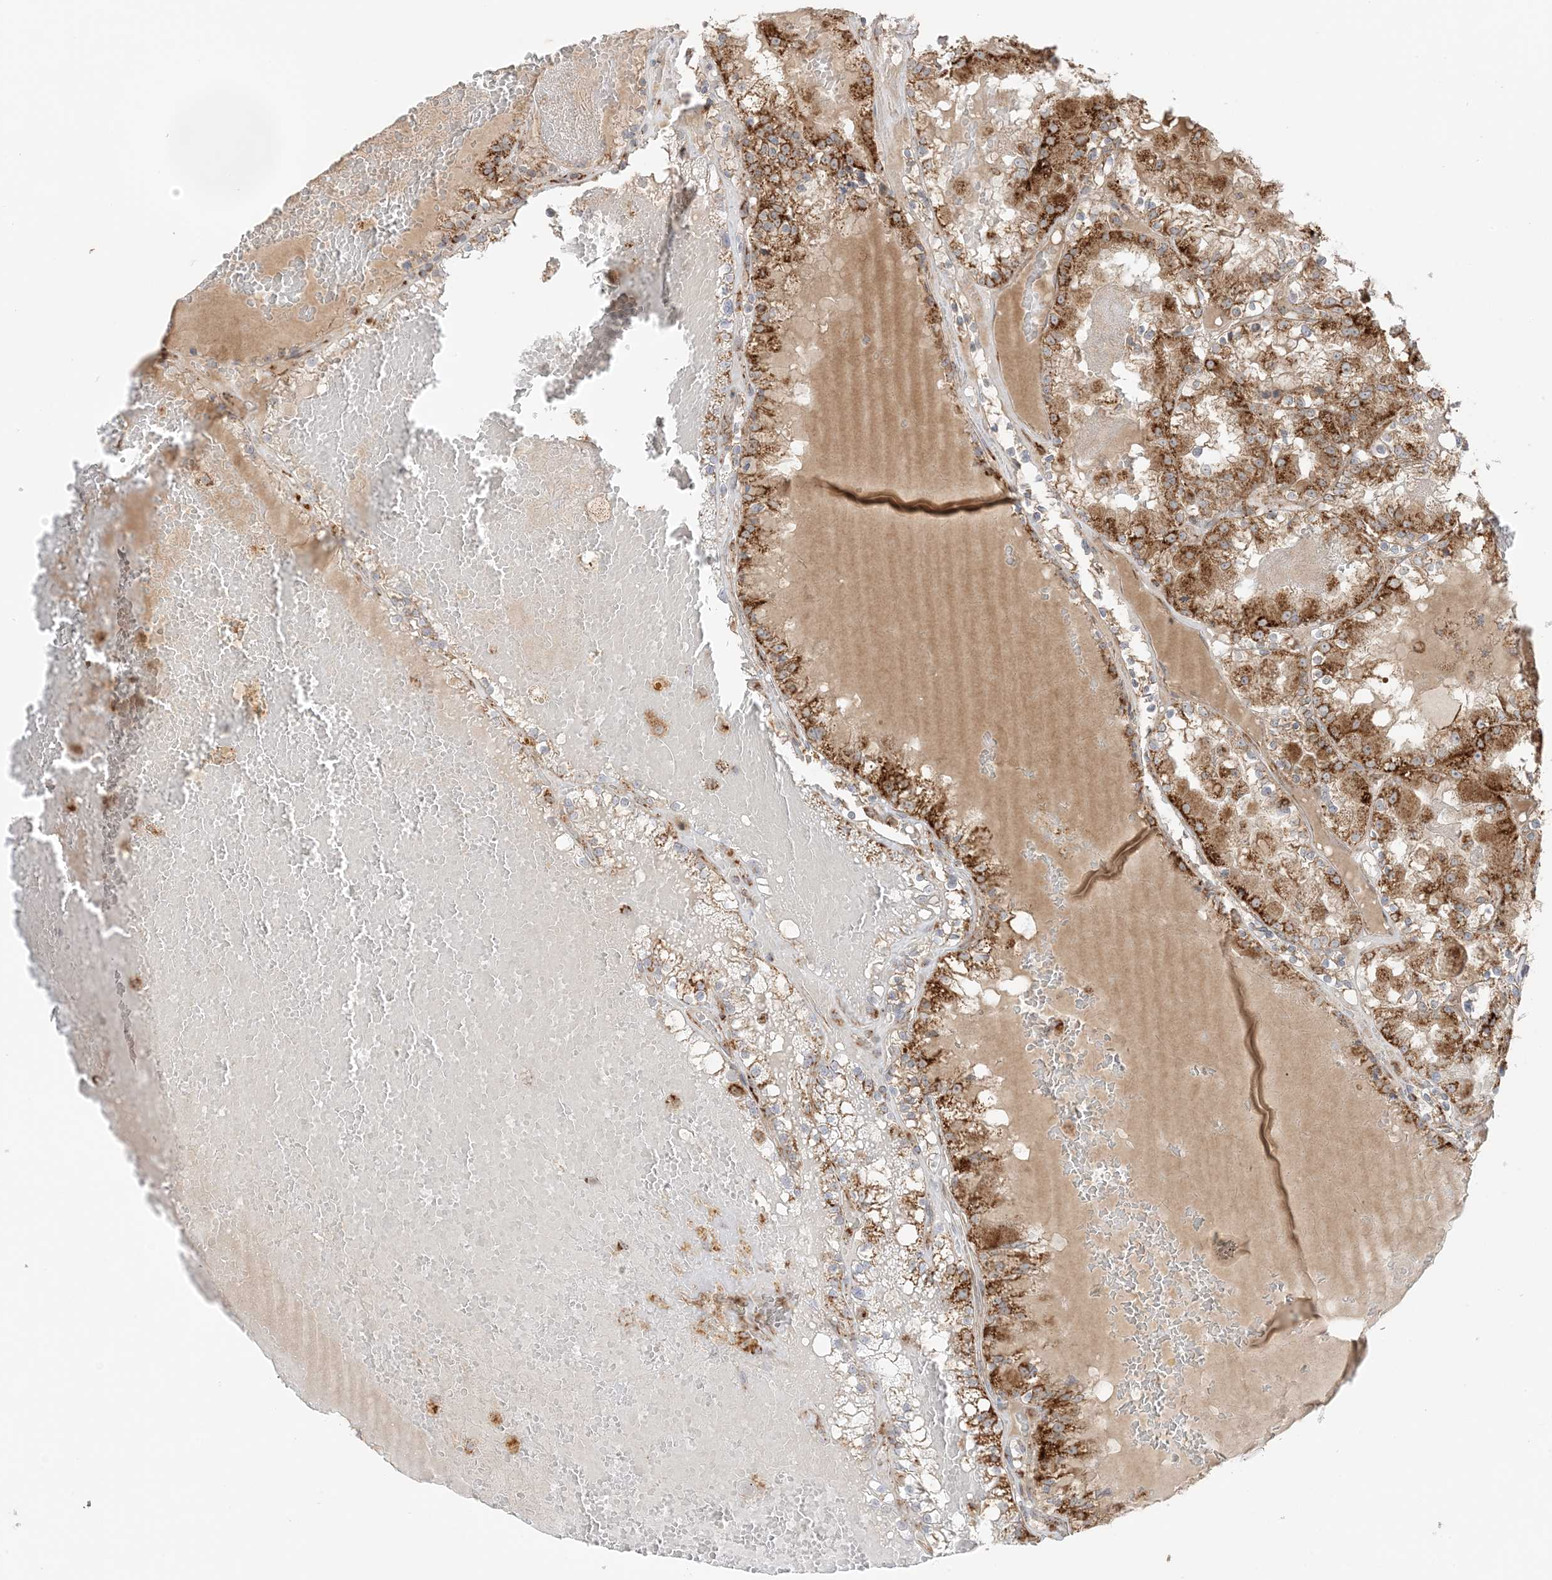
{"staining": {"intensity": "strong", "quantity": ">75%", "location": "cytoplasmic/membranous"}, "tissue": "renal cancer", "cell_type": "Tumor cells", "image_type": "cancer", "snomed": [{"axis": "morphology", "description": "Adenocarcinoma, NOS"}, {"axis": "topography", "description": "Kidney"}], "caption": "Tumor cells exhibit high levels of strong cytoplasmic/membranous expression in approximately >75% of cells in human renal adenocarcinoma.", "gene": "N4BP3", "patient": {"sex": "female", "age": 56}}